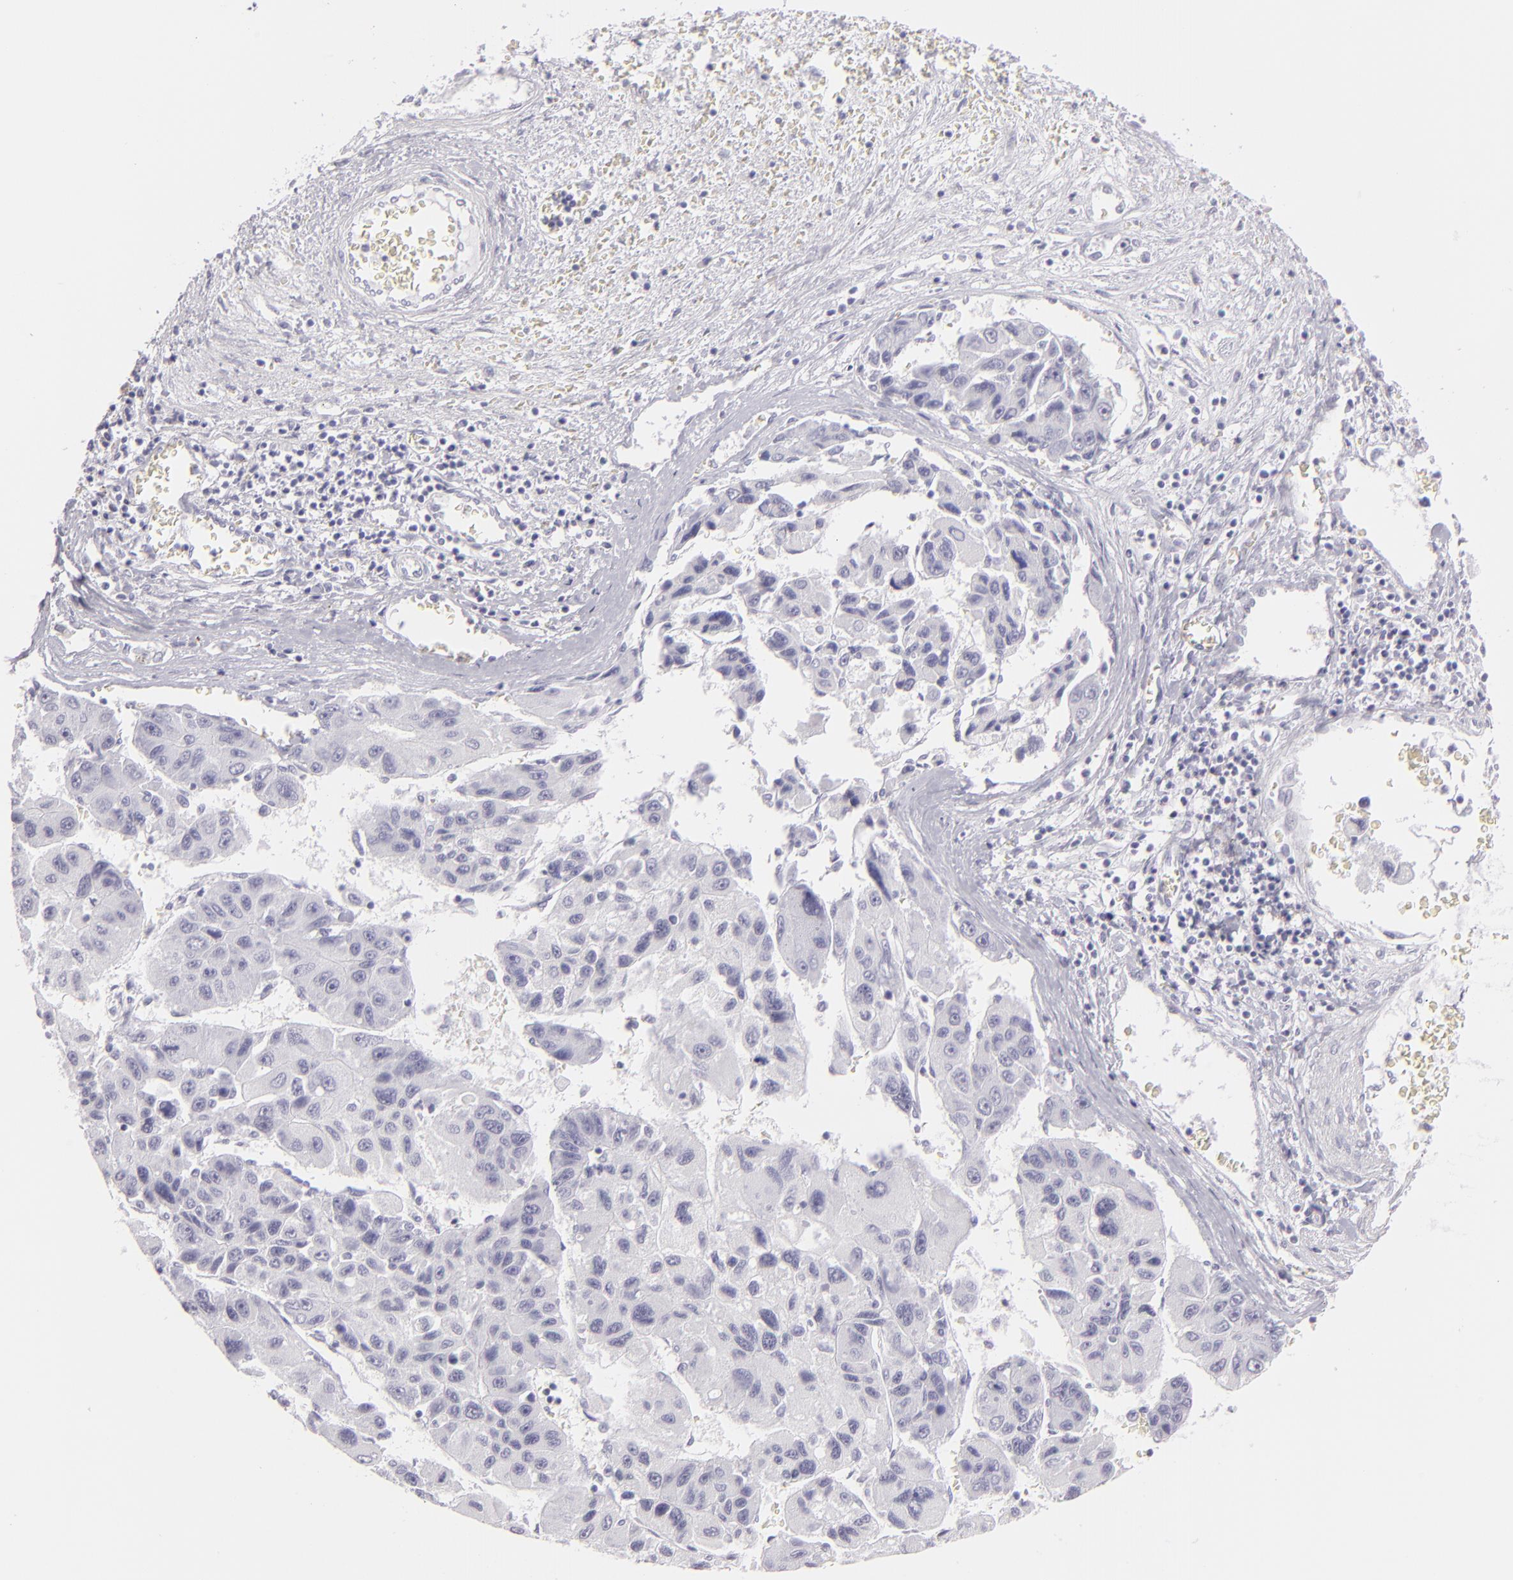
{"staining": {"intensity": "negative", "quantity": "none", "location": "none"}, "tissue": "liver cancer", "cell_type": "Tumor cells", "image_type": "cancer", "snomed": [{"axis": "morphology", "description": "Carcinoma, Hepatocellular, NOS"}, {"axis": "topography", "description": "Liver"}], "caption": "Human hepatocellular carcinoma (liver) stained for a protein using immunohistochemistry exhibits no positivity in tumor cells.", "gene": "FLG", "patient": {"sex": "male", "age": 64}}